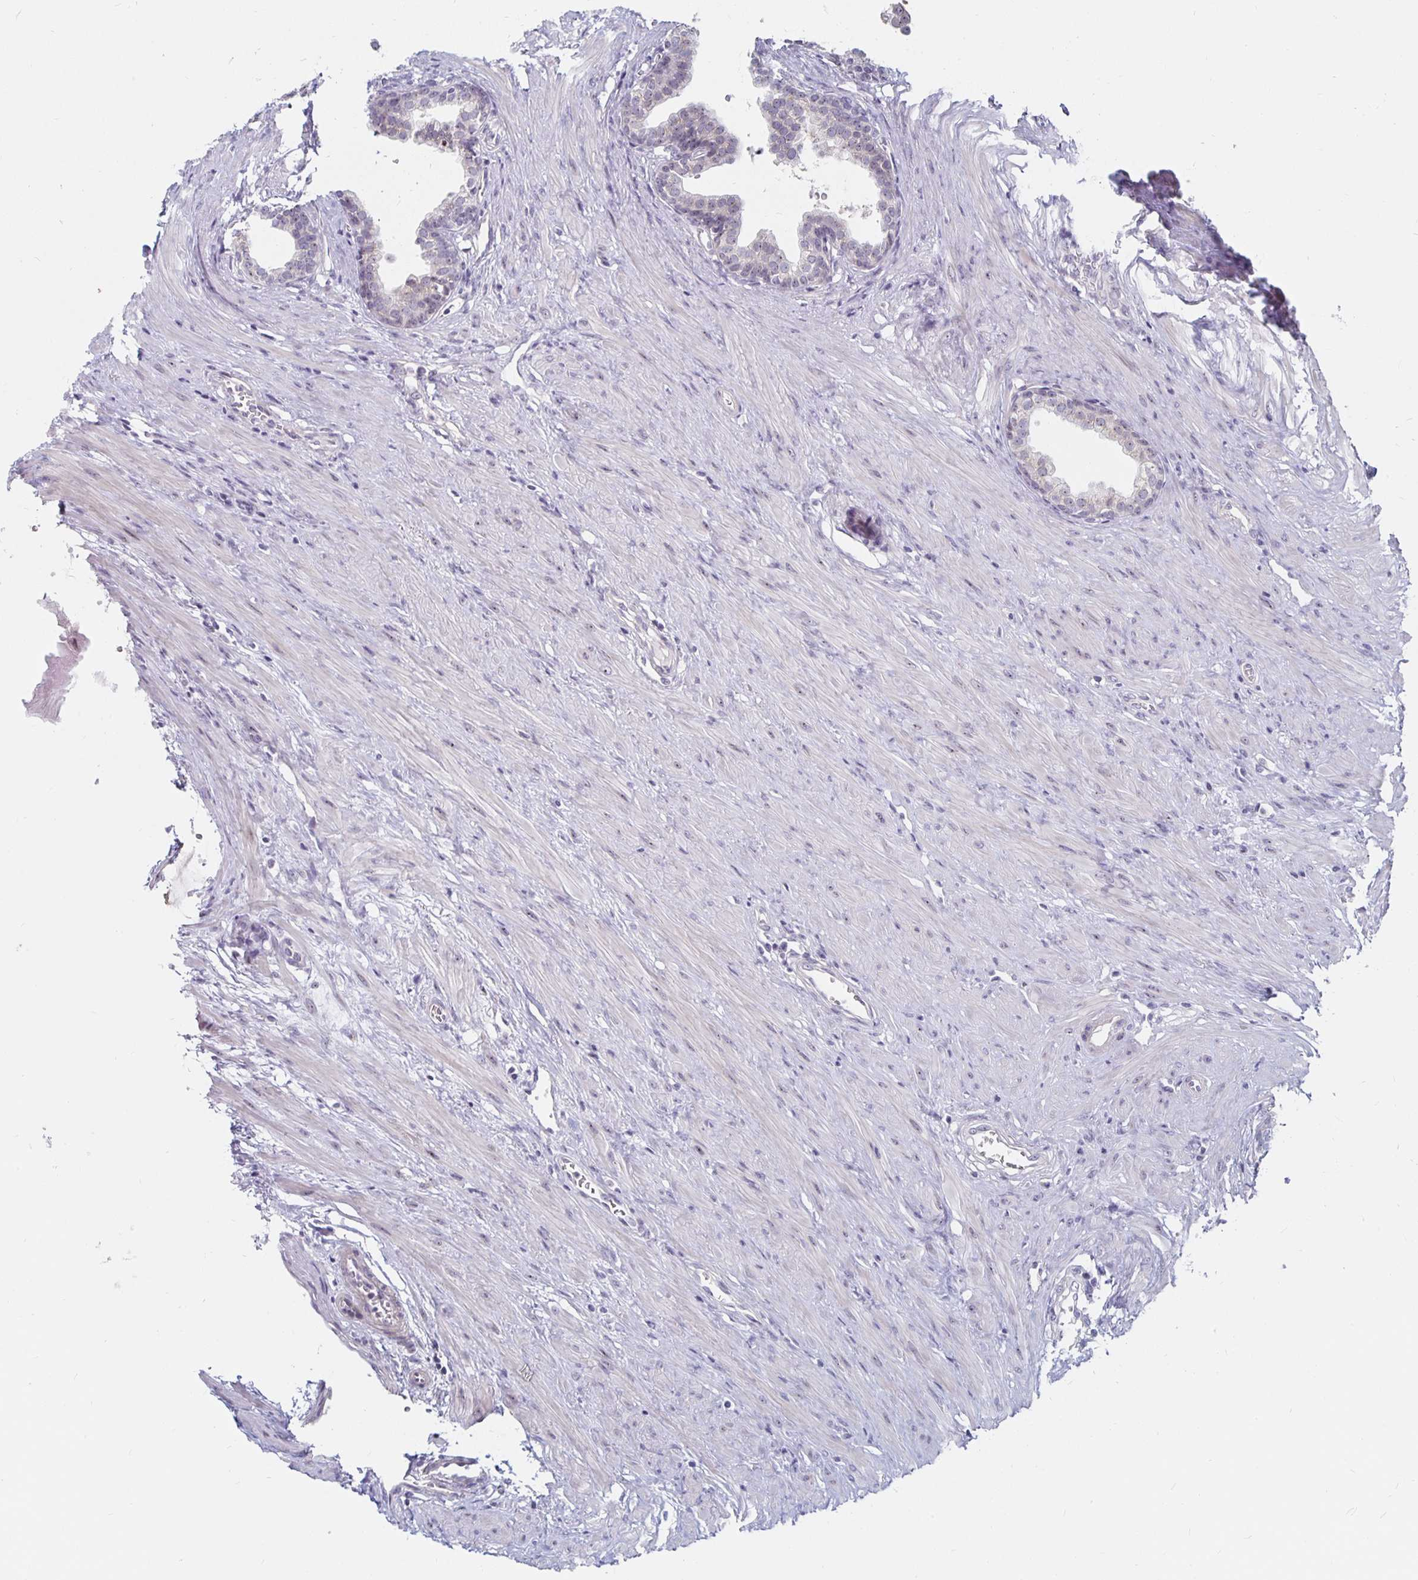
{"staining": {"intensity": "weak", "quantity": "<25%", "location": "nuclear"}, "tissue": "prostate", "cell_type": "Glandular cells", "image_type": "normal", "snomed": [{"axis": "morphology", "description": "Normal tissue, NOS"}, {"axis": "topography", "description": "Prostate"}, {"axis": "topography", "description": "Peripheral nerve tissue"}], "caption": "Prostate was stained to show a protein in brown. There is no significant expression in glandular cells. (Brightfield microscopy of DAB IHC at high magnification).", "gene": "NUP85", "patient": {"sex": "male", "age": 55}}